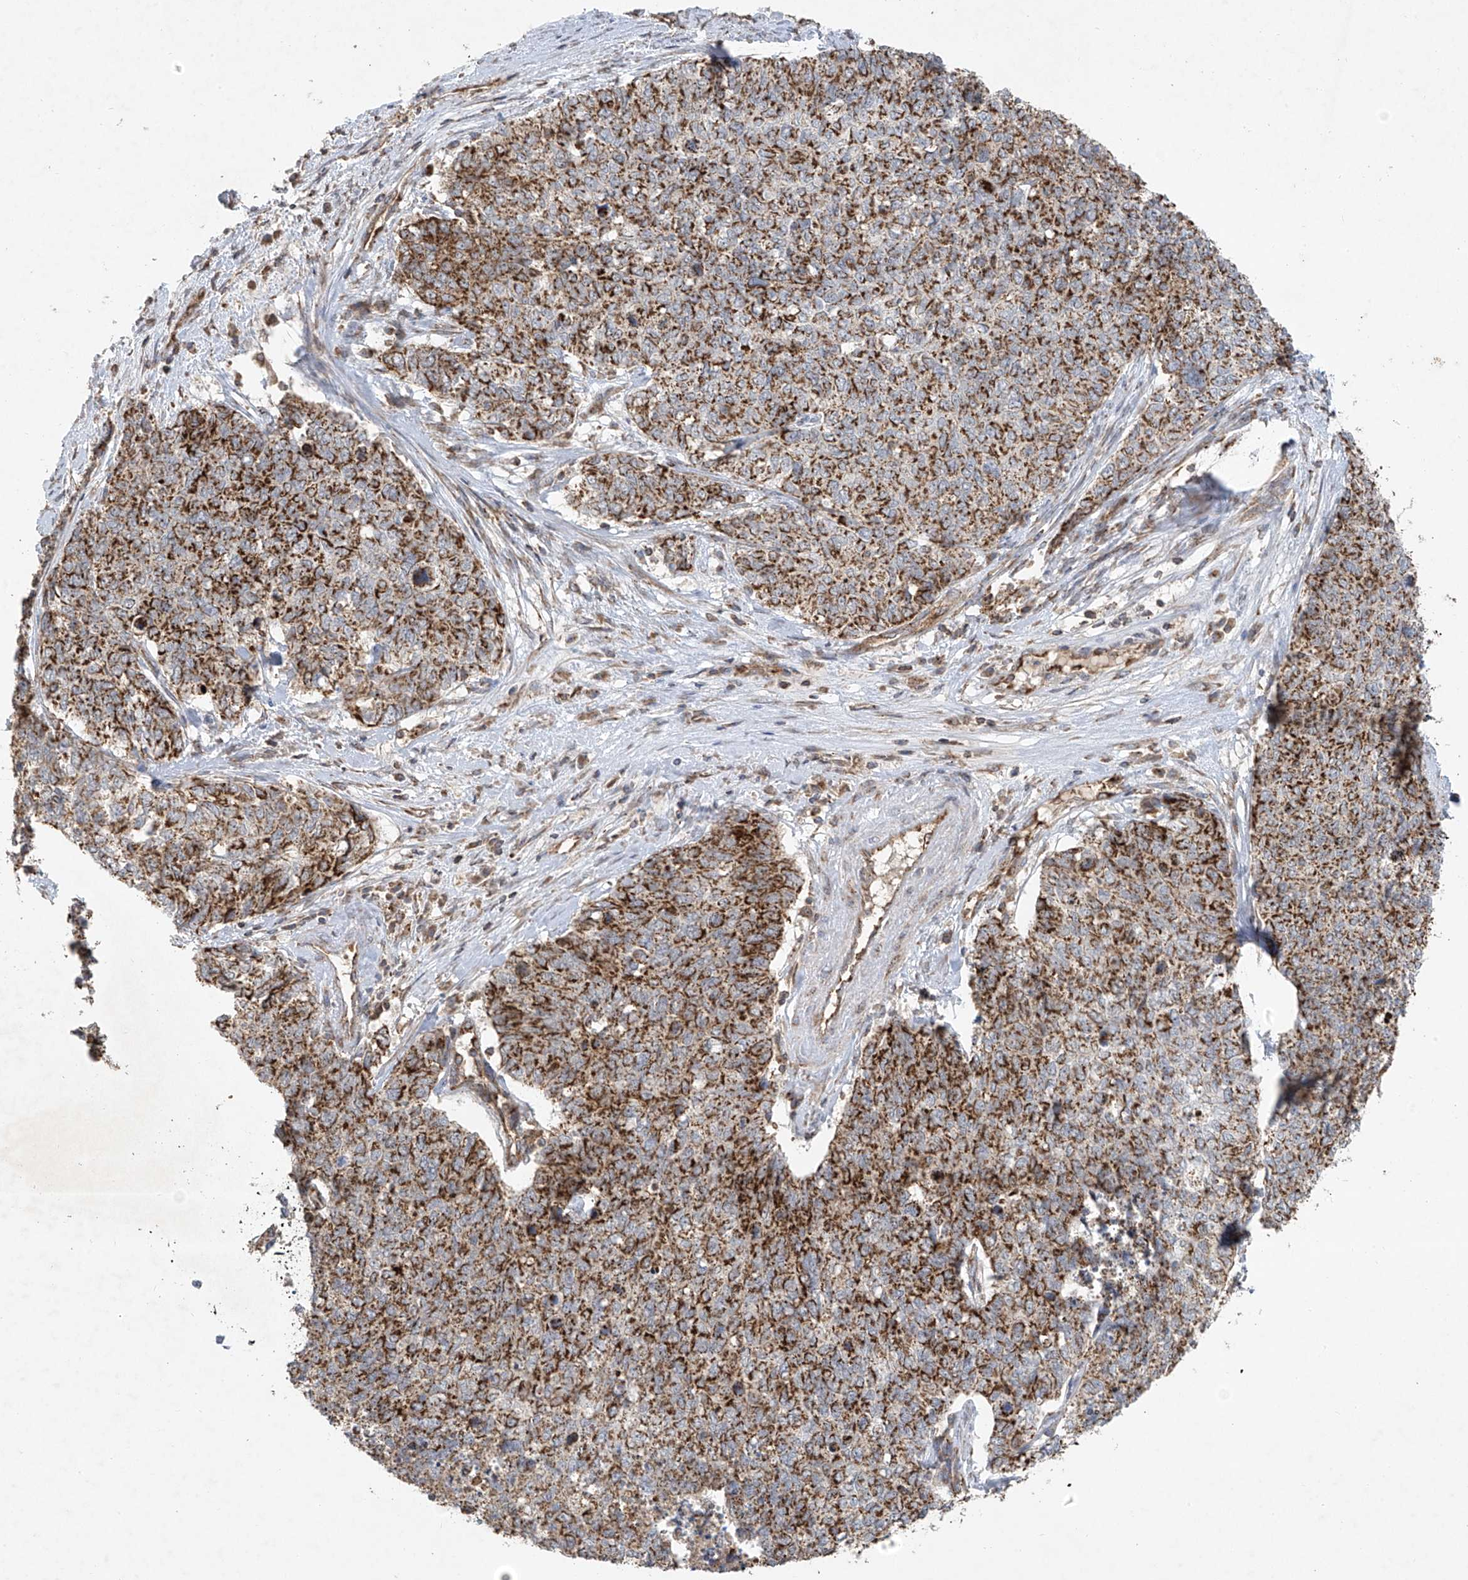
{"staining": {"intensity": "moderate", "quantity": ">75%", "location": "cytoplasmic/membranous"}, "tissue": "cervical cancer", "cell_type": "Tumor cells", "image_type": "cancer", "snomed": [{"axis": "morphology", "description": "Squamous cell carcinoma, NOS"}, {"axis": "topography", "description": "Cervix"}], "caption": "An image showing moderate cytoplasmic/membranous staining in approximately >75% of tumor cells in cervical squamous cell carcinoma, as visualized by brown immunohistochemical staining.", "gene": "UQCC1", "patient": {"sex": "female", "age": 63}}